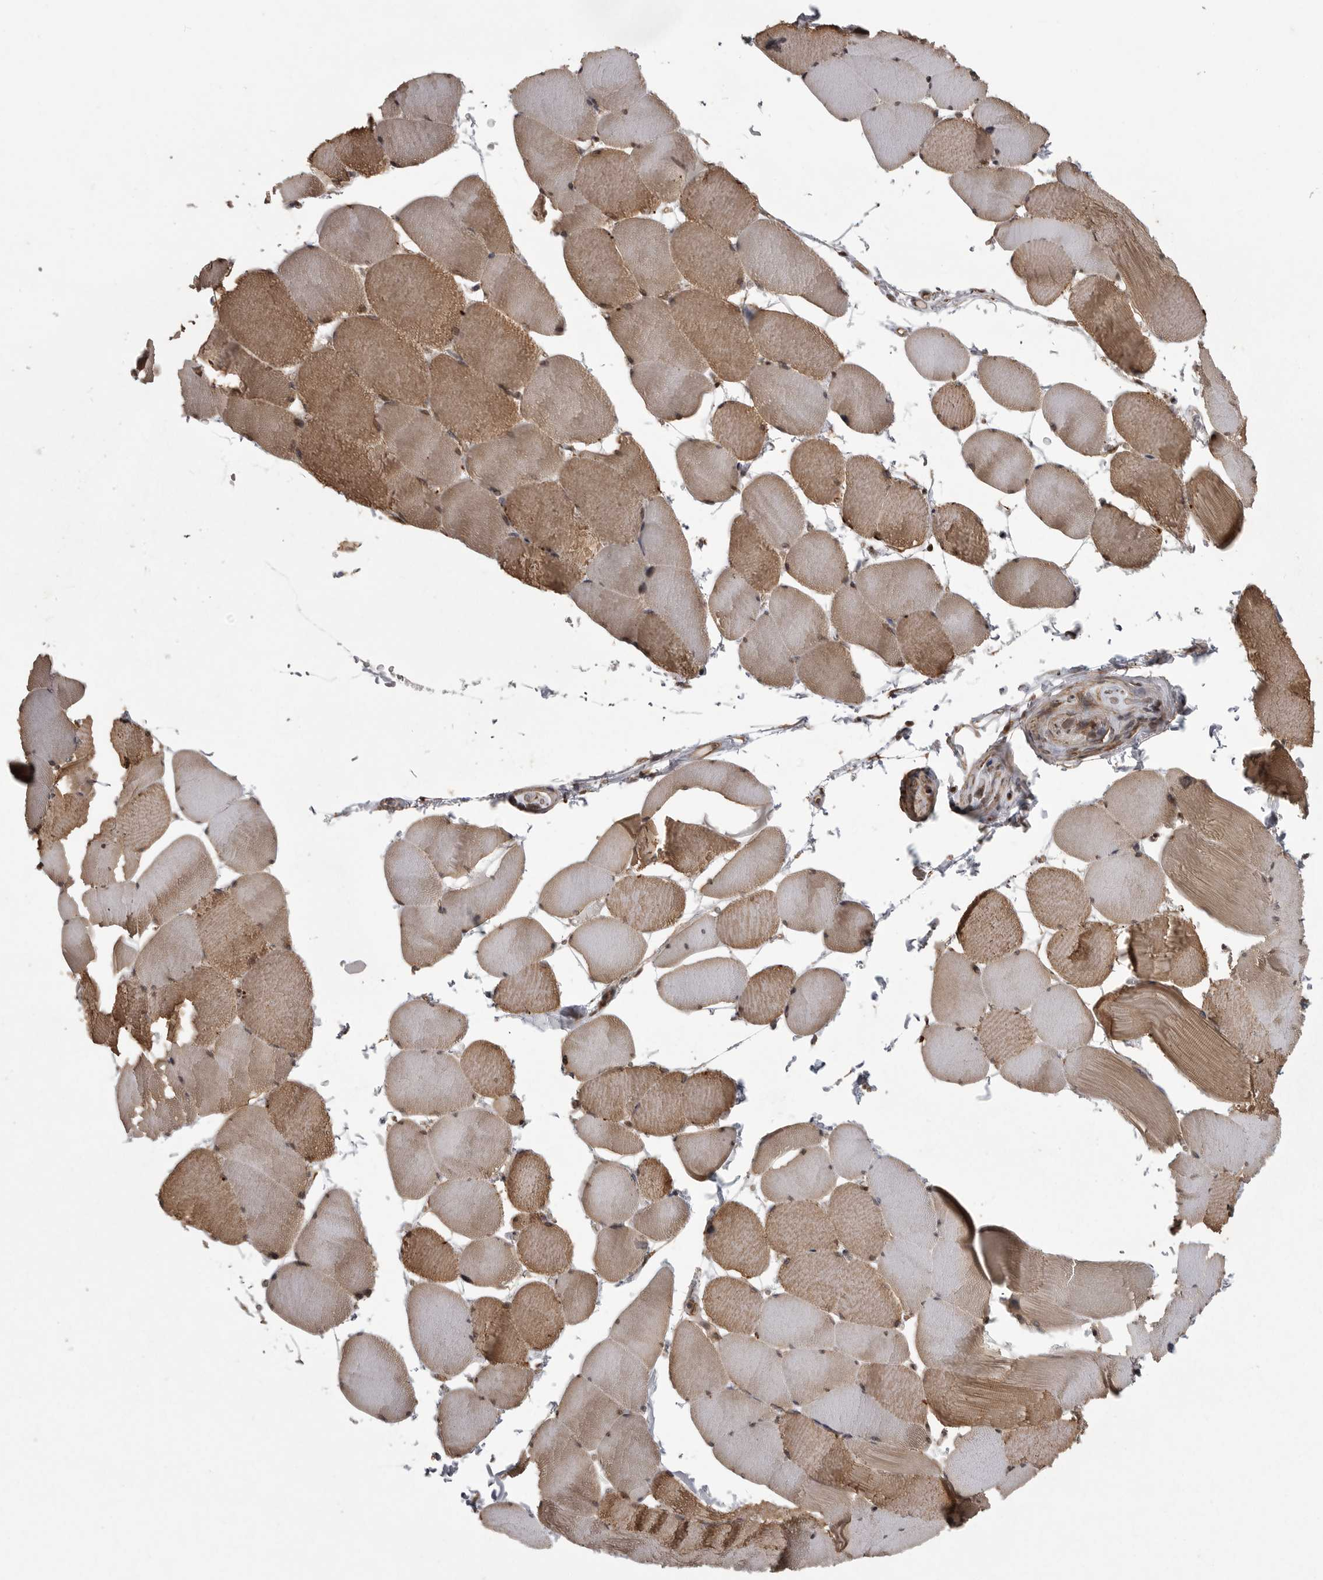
{"staining": {"intensity": "moderate", "quantity": ">75%", "location": "cytoplasmic/membranous"}, "tissue": "skeletal muscle", "cell_type": "Myocytes", "image_type": "normal", "snomed": [{"axis": "morphology", "description": "Normal tissue, NOS"}, {"axis": "topography", "description": "Skeletal muscle"}], "caption": "Protein expression analysis of benign skeletal muscle reveals moderate cytoplasmic/membranous expression in approximately >75% of myocytes.", "gene": "DNAJC8", "patient": {"sex": "male", "age": 62}}